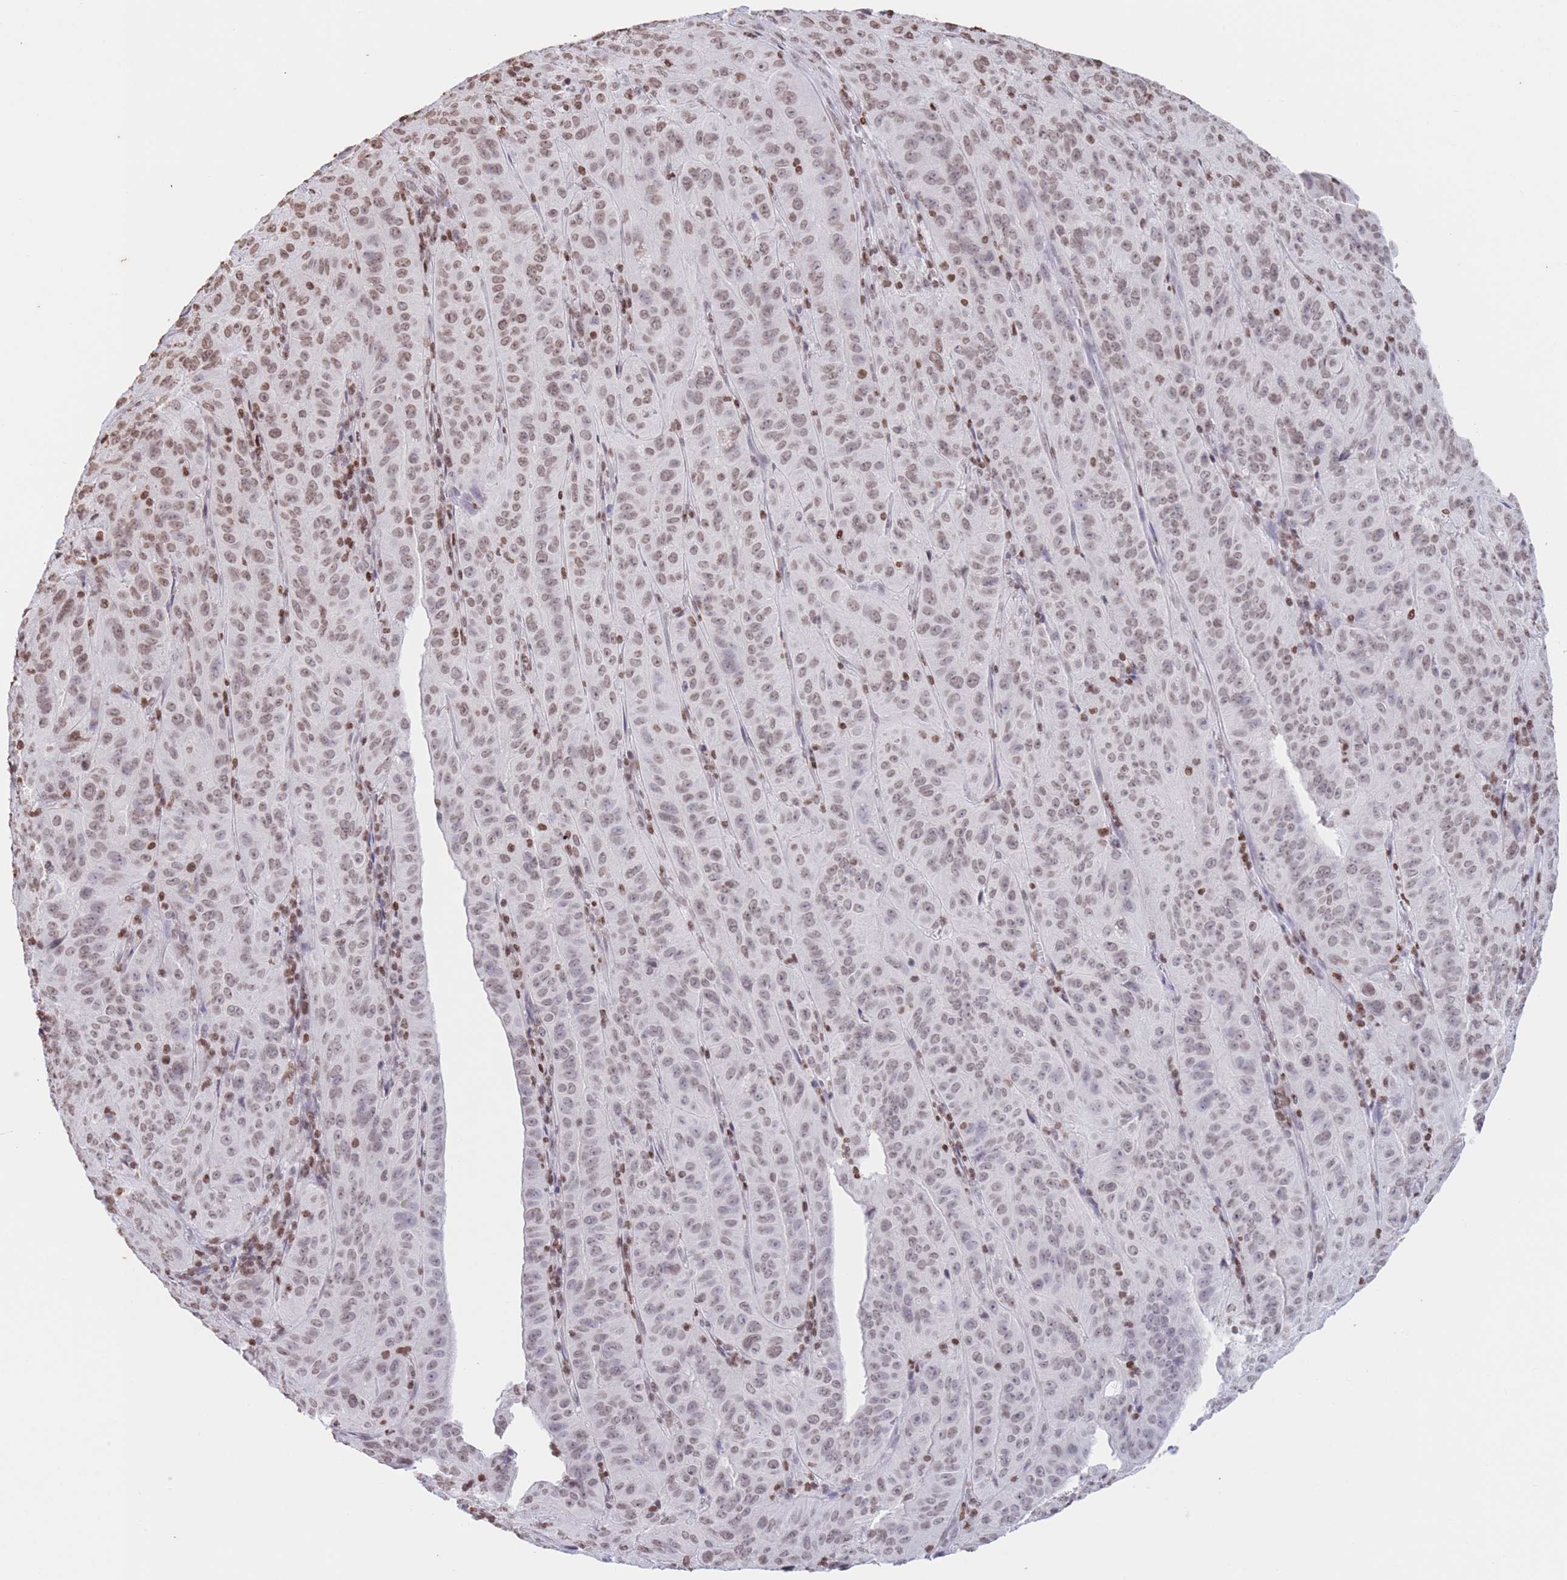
{"staining": {"intensity": "moderate", "quantity": ">75%", "location": "nuclear"}, "tissue": "pancreatic cancer", "cell_type": "Tumor cells", "image_type": "cancer", "snomed": [{"axis": "morphology", "description": "Adenocarcinoma, NOS"}, {"axis": "topography", "description": "Pancreas"}], "caption": "A high-resolution photomicrograph shows immunohistochemistry (IHC) staining of adenocarcinoma (pancreatic), which exhibits moderate nuclear expression in approximately >75% of tumor cells.", "gene": "H2BC11", "patient": {"sex": "male", "age": 63}}